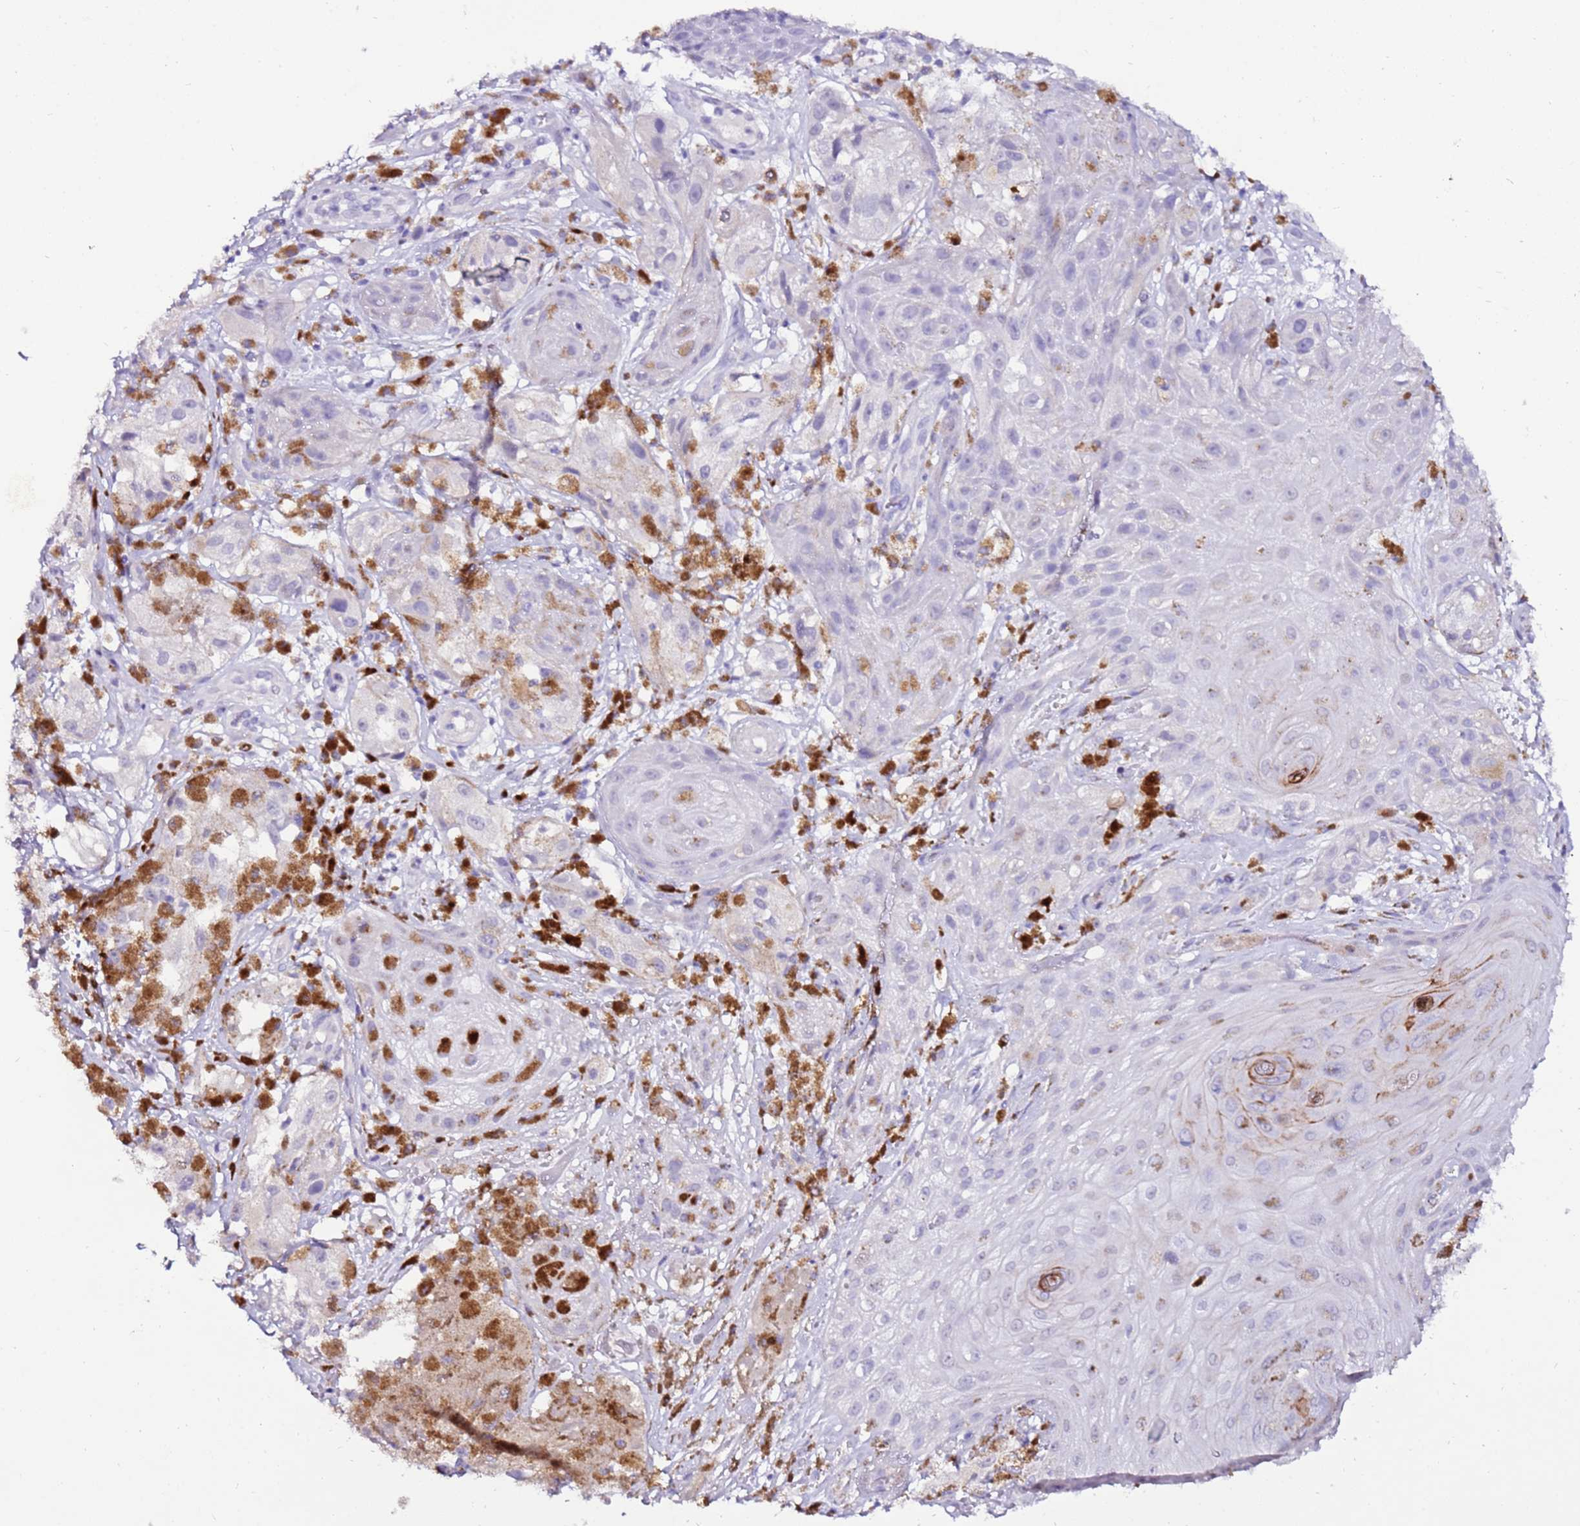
{"staining": {"intensity": "negative", "quantity": "none", "location": "none"}, "tissue": "melanoma", "cell_type": "Tumor cells", "image_type": "cancer", "snomed": [{"axis": "morphology", "description": "Malignant melanoma, NOS"}, {"axis": "topography", "description": "Skin"}], "caption": "The immunohistochemistry (IHC) micrograph has no significant positivity in tumor cells of malignant melanoma tissue.", "gene": "ART5", "patient": {"sex": "male", "age": 88}}